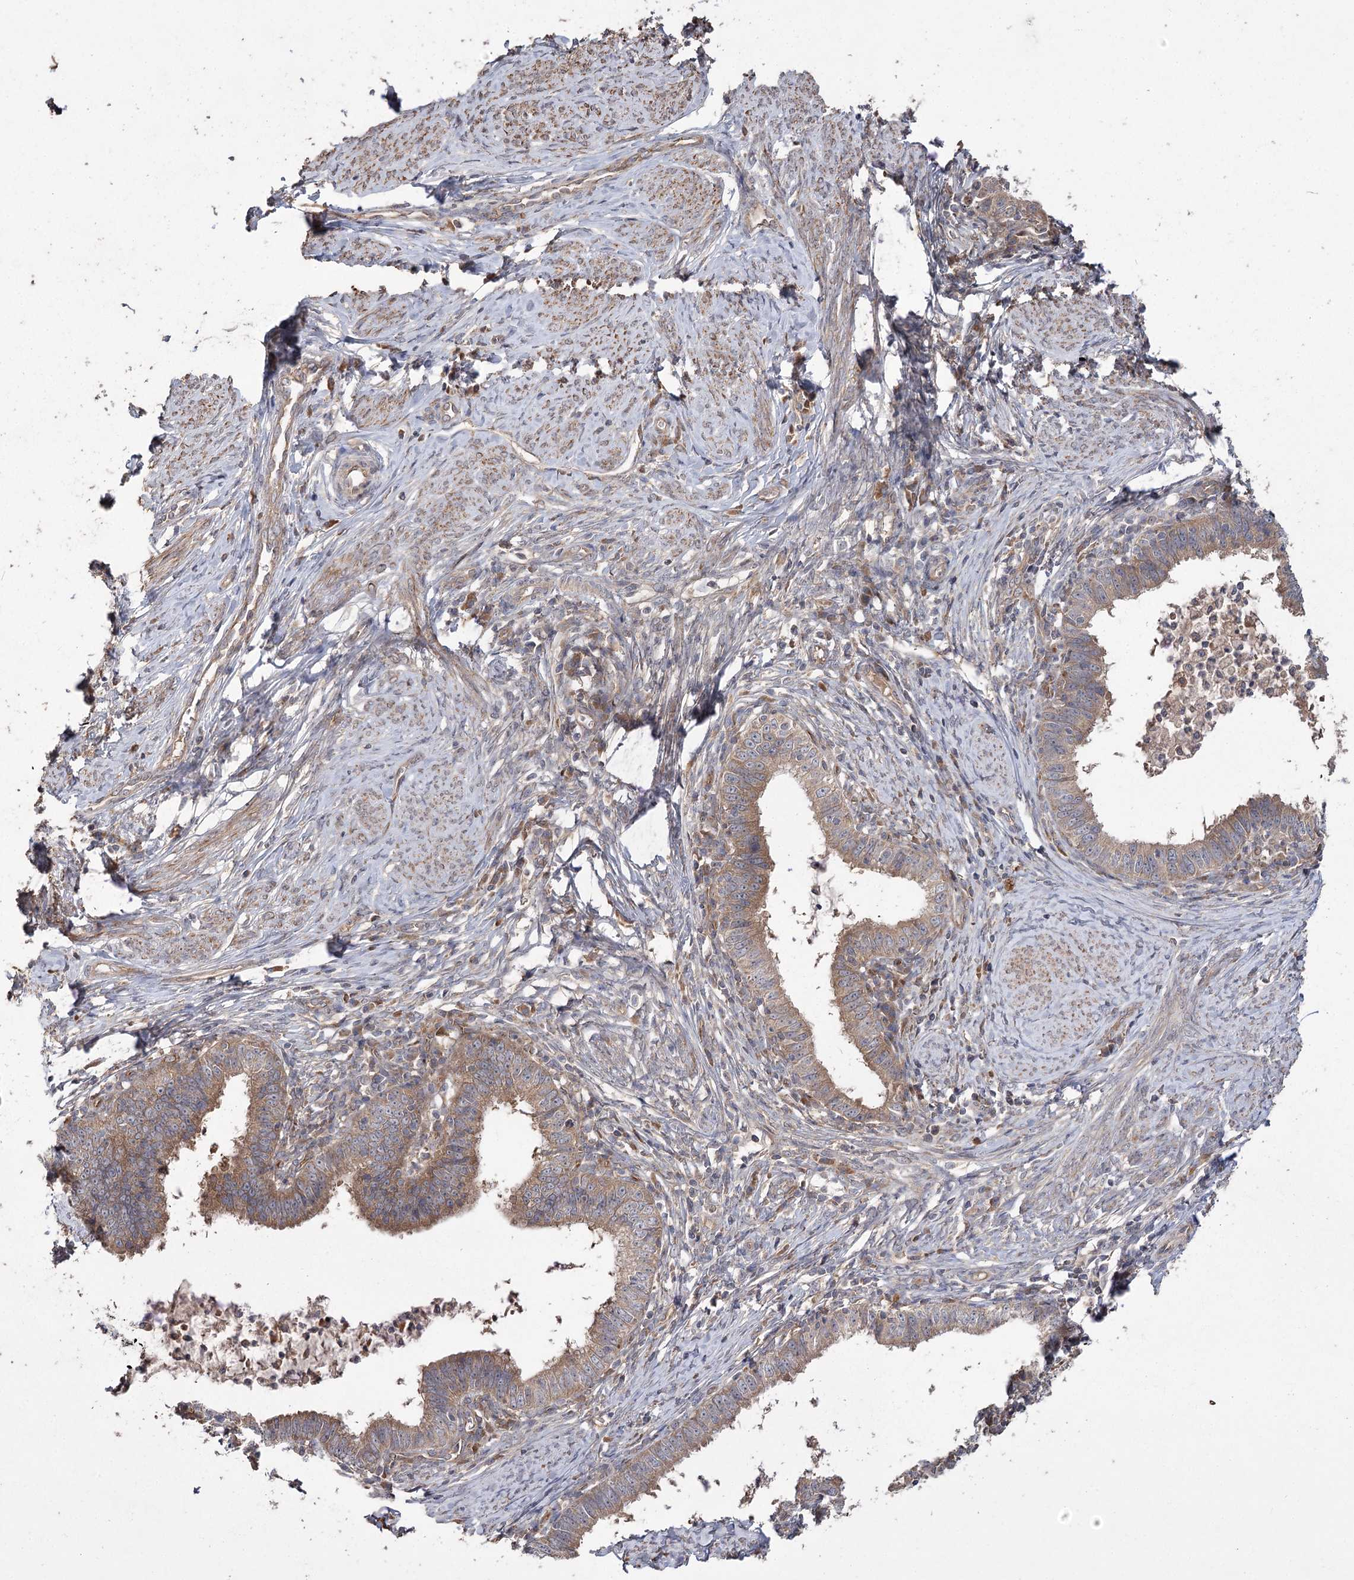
{"staining": {"intensity": "moderate", "quantity": ">75%", "location": "cytoplasmic/membranous"}, "tissue": "cervical cancer", "cell_type": "Tumor cells", "image_type": "cancer", "snomed": [{"axis": "morphology", "description": "Adenocarcinoma, NOS"}, {"axis": "topography", "description": "Cervix"}], "caption": "Immunohistochemical staining of human cervical cancer displays medium levels of moderate cytoplasmic/membranous staining in approximately >75% of tumor cells.", "gene": "RIN2", "patient": {"sex": "female", "age": 36}}